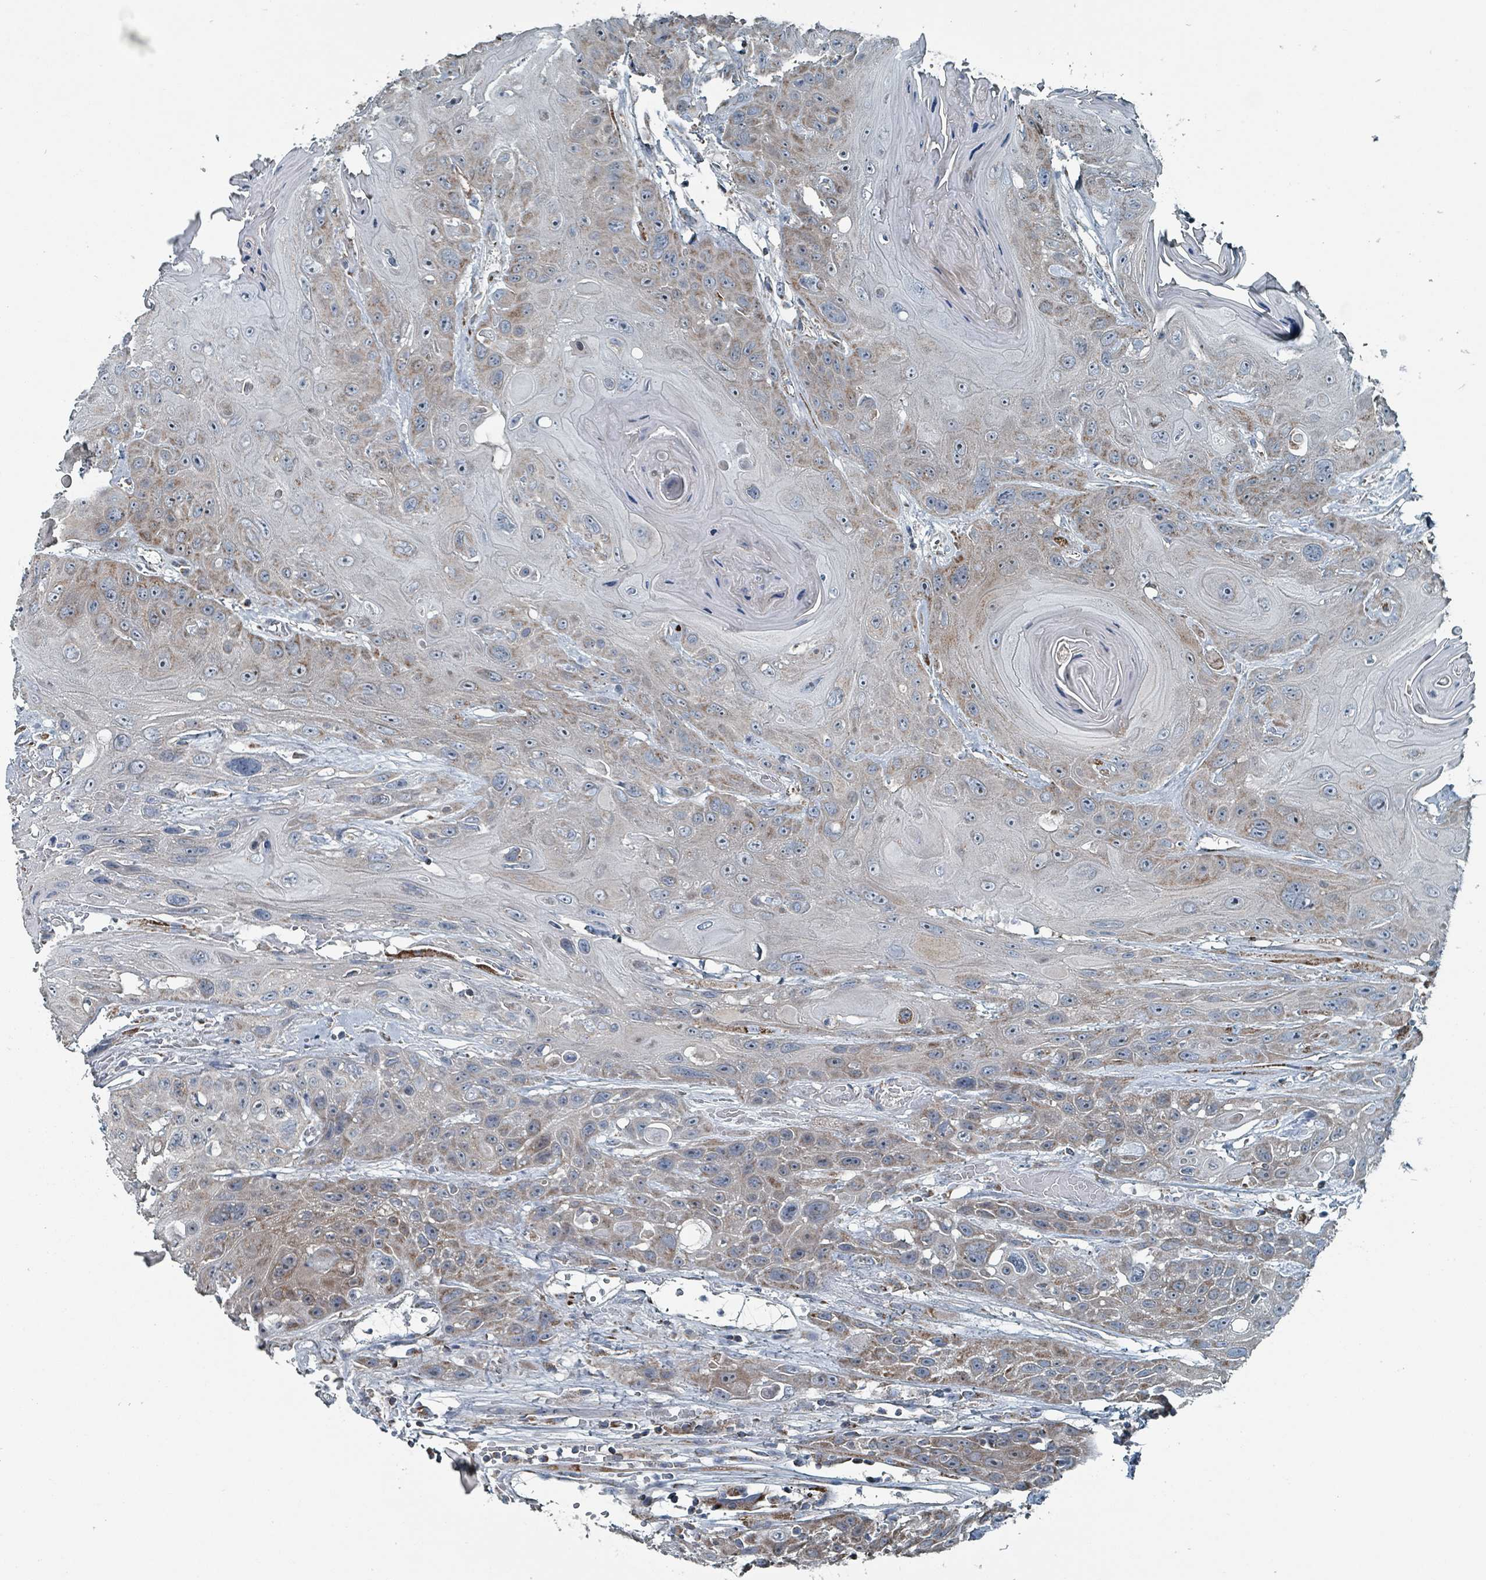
{"staining": {"intensity": "weak", "quantity": ">75%", "location": "cytoplasmic/membranous"}, "tissue": "head and neck cancer", "cell_type": "Tumor cells", "image_type": "cancer", "snomed": [{"axis": "morphology", "description": "Squamous cell carcinoma, NOS"}, {"axis": "topography", "description": "Head-Neck"}], "caption": "Brown immunohistochemical staining in head and neck cancer (squamous cell carcinoma) reveals weak cytoplasmic/membranous staining in approximately >75% of tumor cells.", "gene": "ABHD18", "patient": {"sex": "female", "age": 59}}